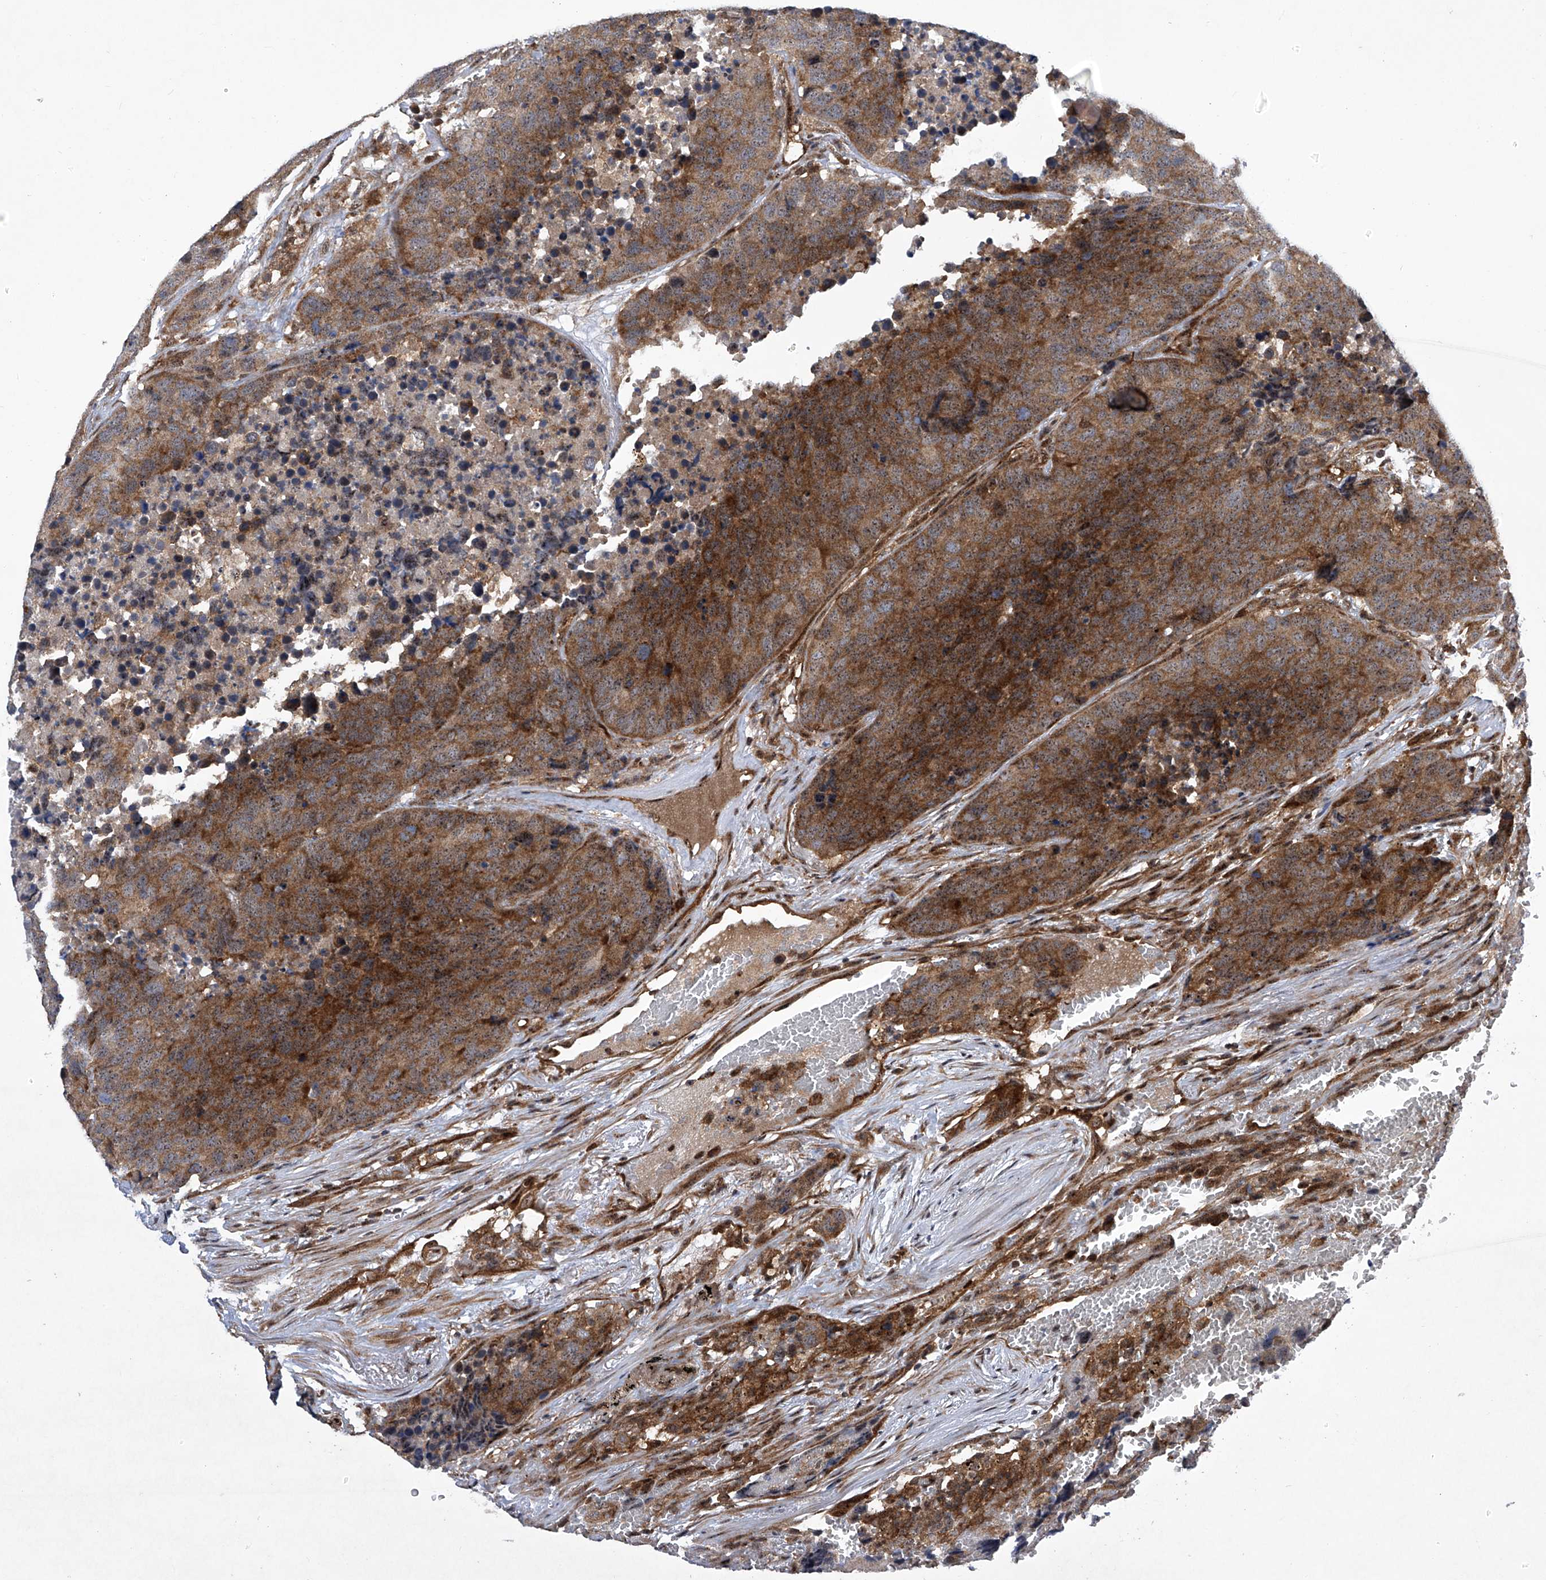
{"staining": {"intensity": "strong", "quantity": "25%-75%", "location": "cytoplasmic/membranous,nuclear"}, "tissue": "carcinoid", "cell_type": "Tumor cells", "image_type": "cancer", "snomed": [{"axis": "morphology", "description": "Carcinoid, malignant, NOS"}, {"axis": "topography", "description": "Lung"}], "caption": "IHC of malignant carcinoid shows high levels of strong cytoplasmic/membranous and nuclear expression in about 25%-75% of tumor cells.", "gene": "CISH", "patient": {"sex": "male", "age": 60}}